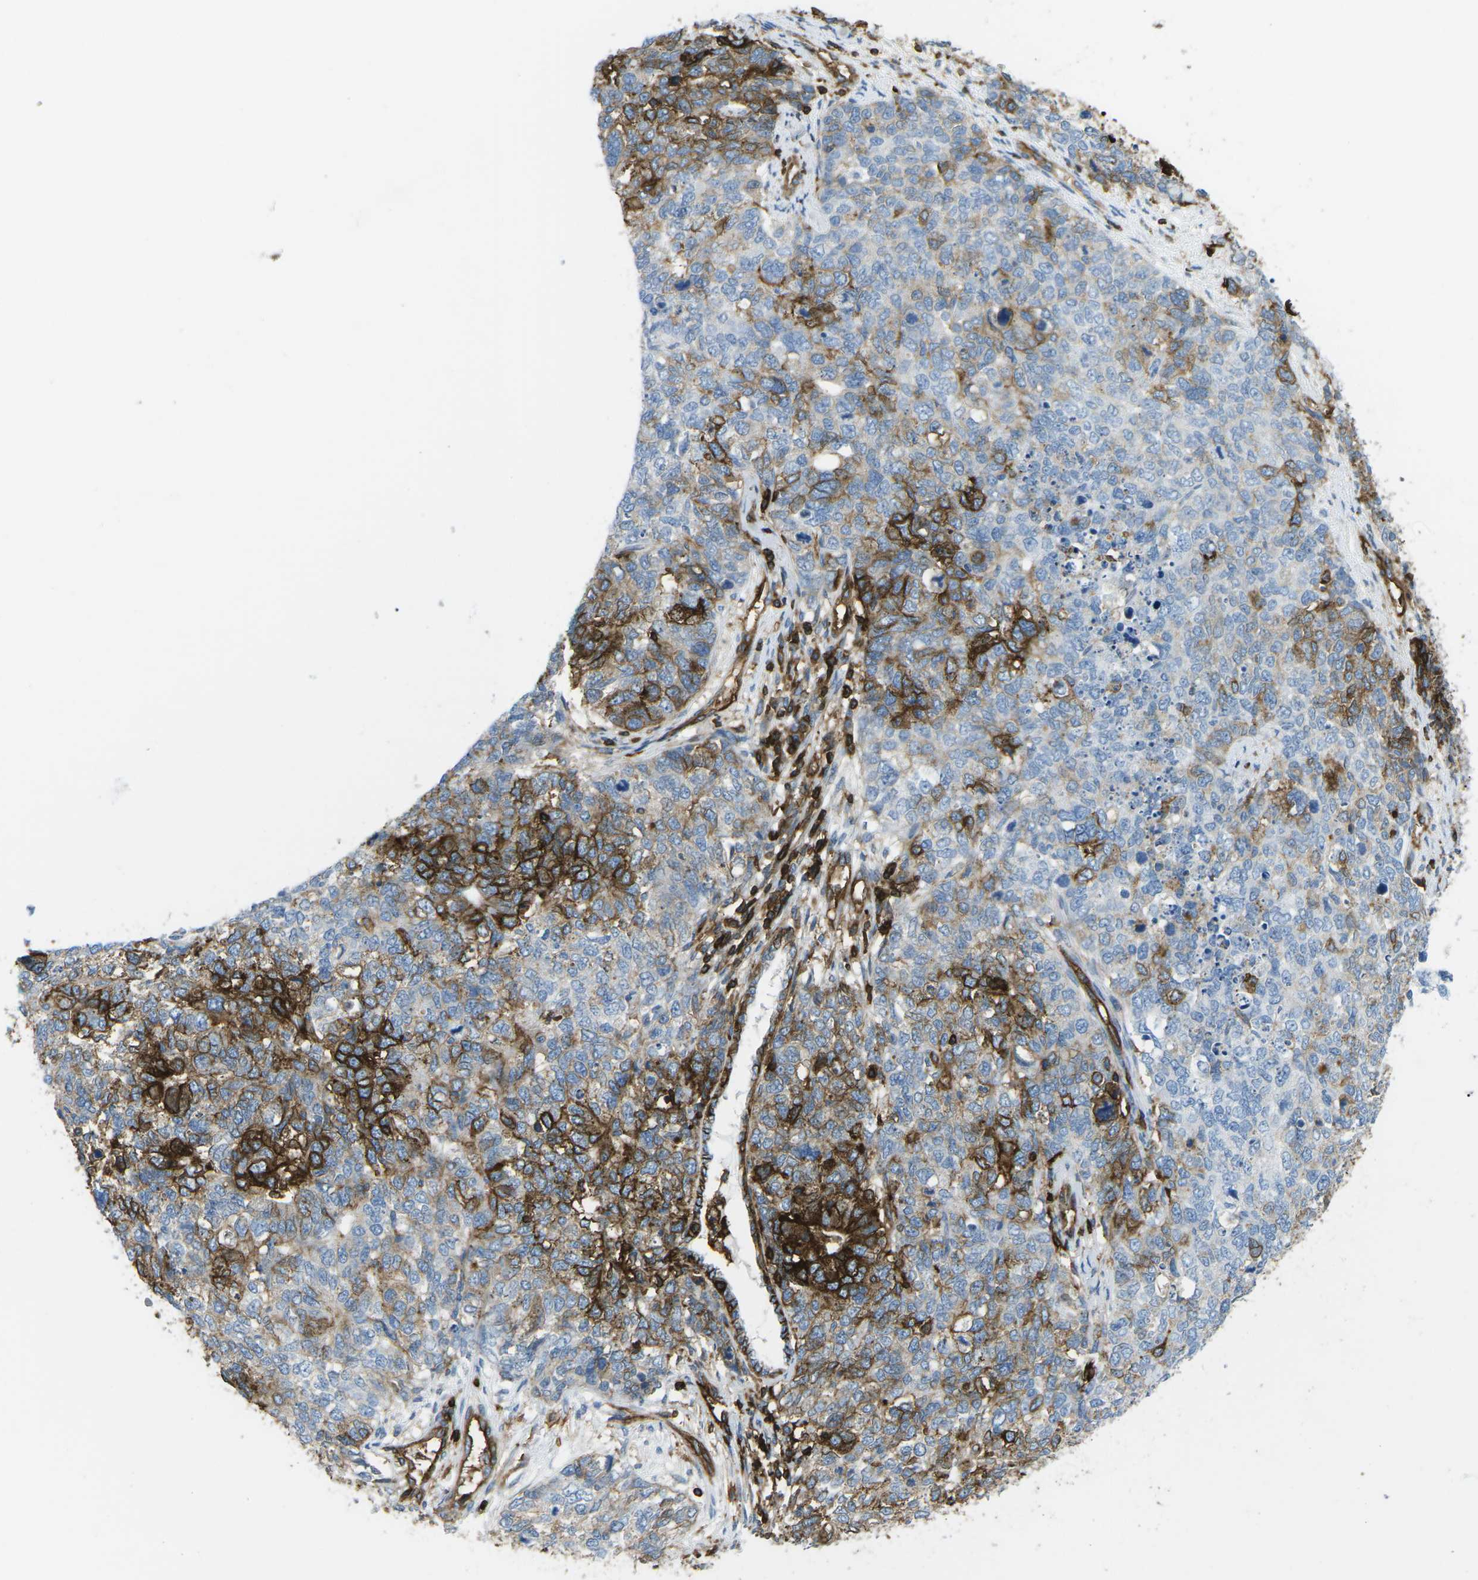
{"staining": {"intensity": "strong", "quantity": "<25%", "location": "cytoplasmic/membranous"}, "tissue": "cervical cancer", "cell_type": "Tumor cells", "image_type": "cancer", "snomed": [{"axis": "morphology", "description": "Squamous cell carcinoma, NOS"}, {"axis": "topography", "description": "Cervix"}], "caption": "There is medium levels of strong cytoplasmic/membranous positivity in tumor cells of cervical squamous cell carcinoma, as demonstrated by immunohistochemical staining (brown color).", "gene": "HLA-B", "patient": {"sex": "female", "age": 63}}